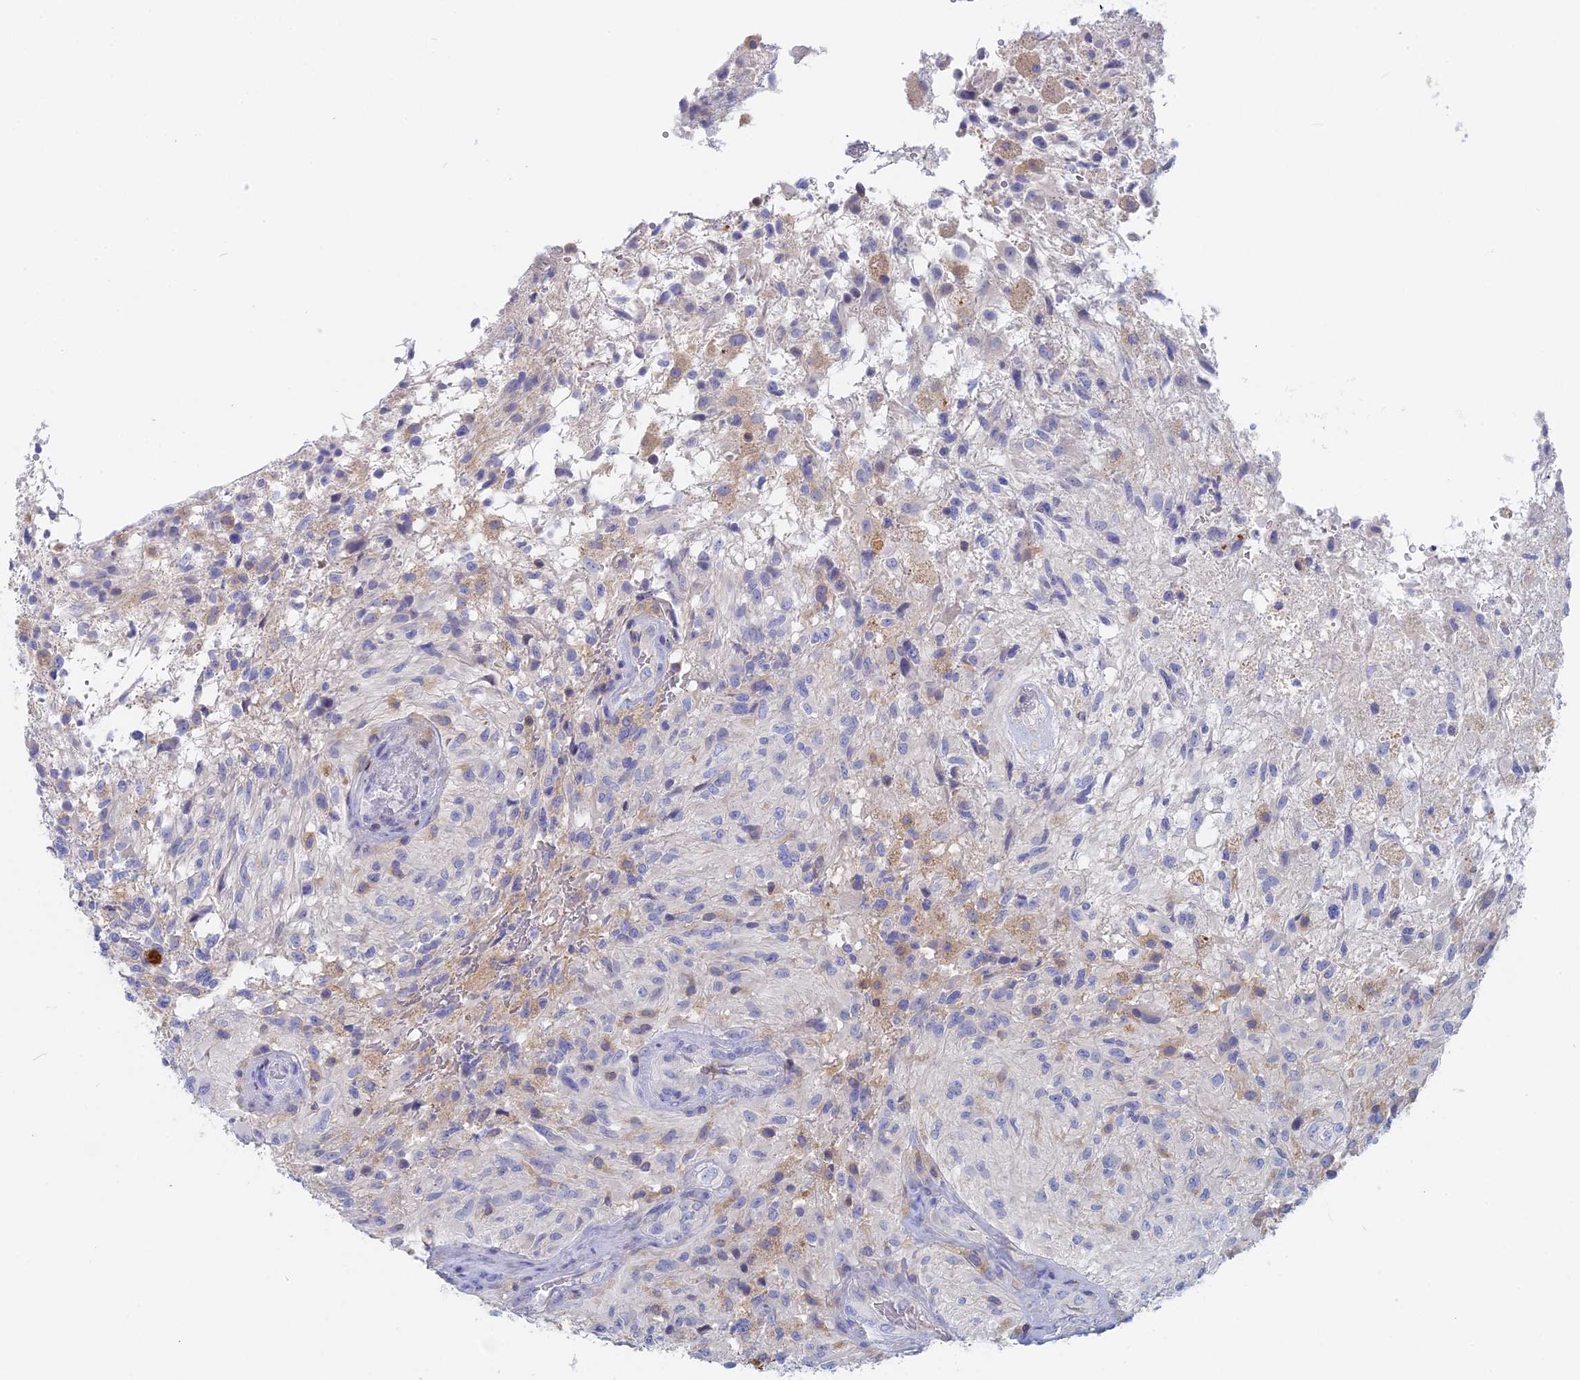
{"staining": {"intensity": "negative", "quantity": "none", "location": "none"}, "tissue": "glioma", "cell_type": "Tumor cells", "image_type": "cancer", "snomed": [{"axis": "morphology", "description": "Glioma, malignant, High grade"}, {"axis": "topography", "description": "Brain"}], "caption": "The micrograph displays no significant expression in tumor cells of high-grade glioma (malignant).", "gene": "ACP7", "patient": {"sex": "male", "age": 56}}